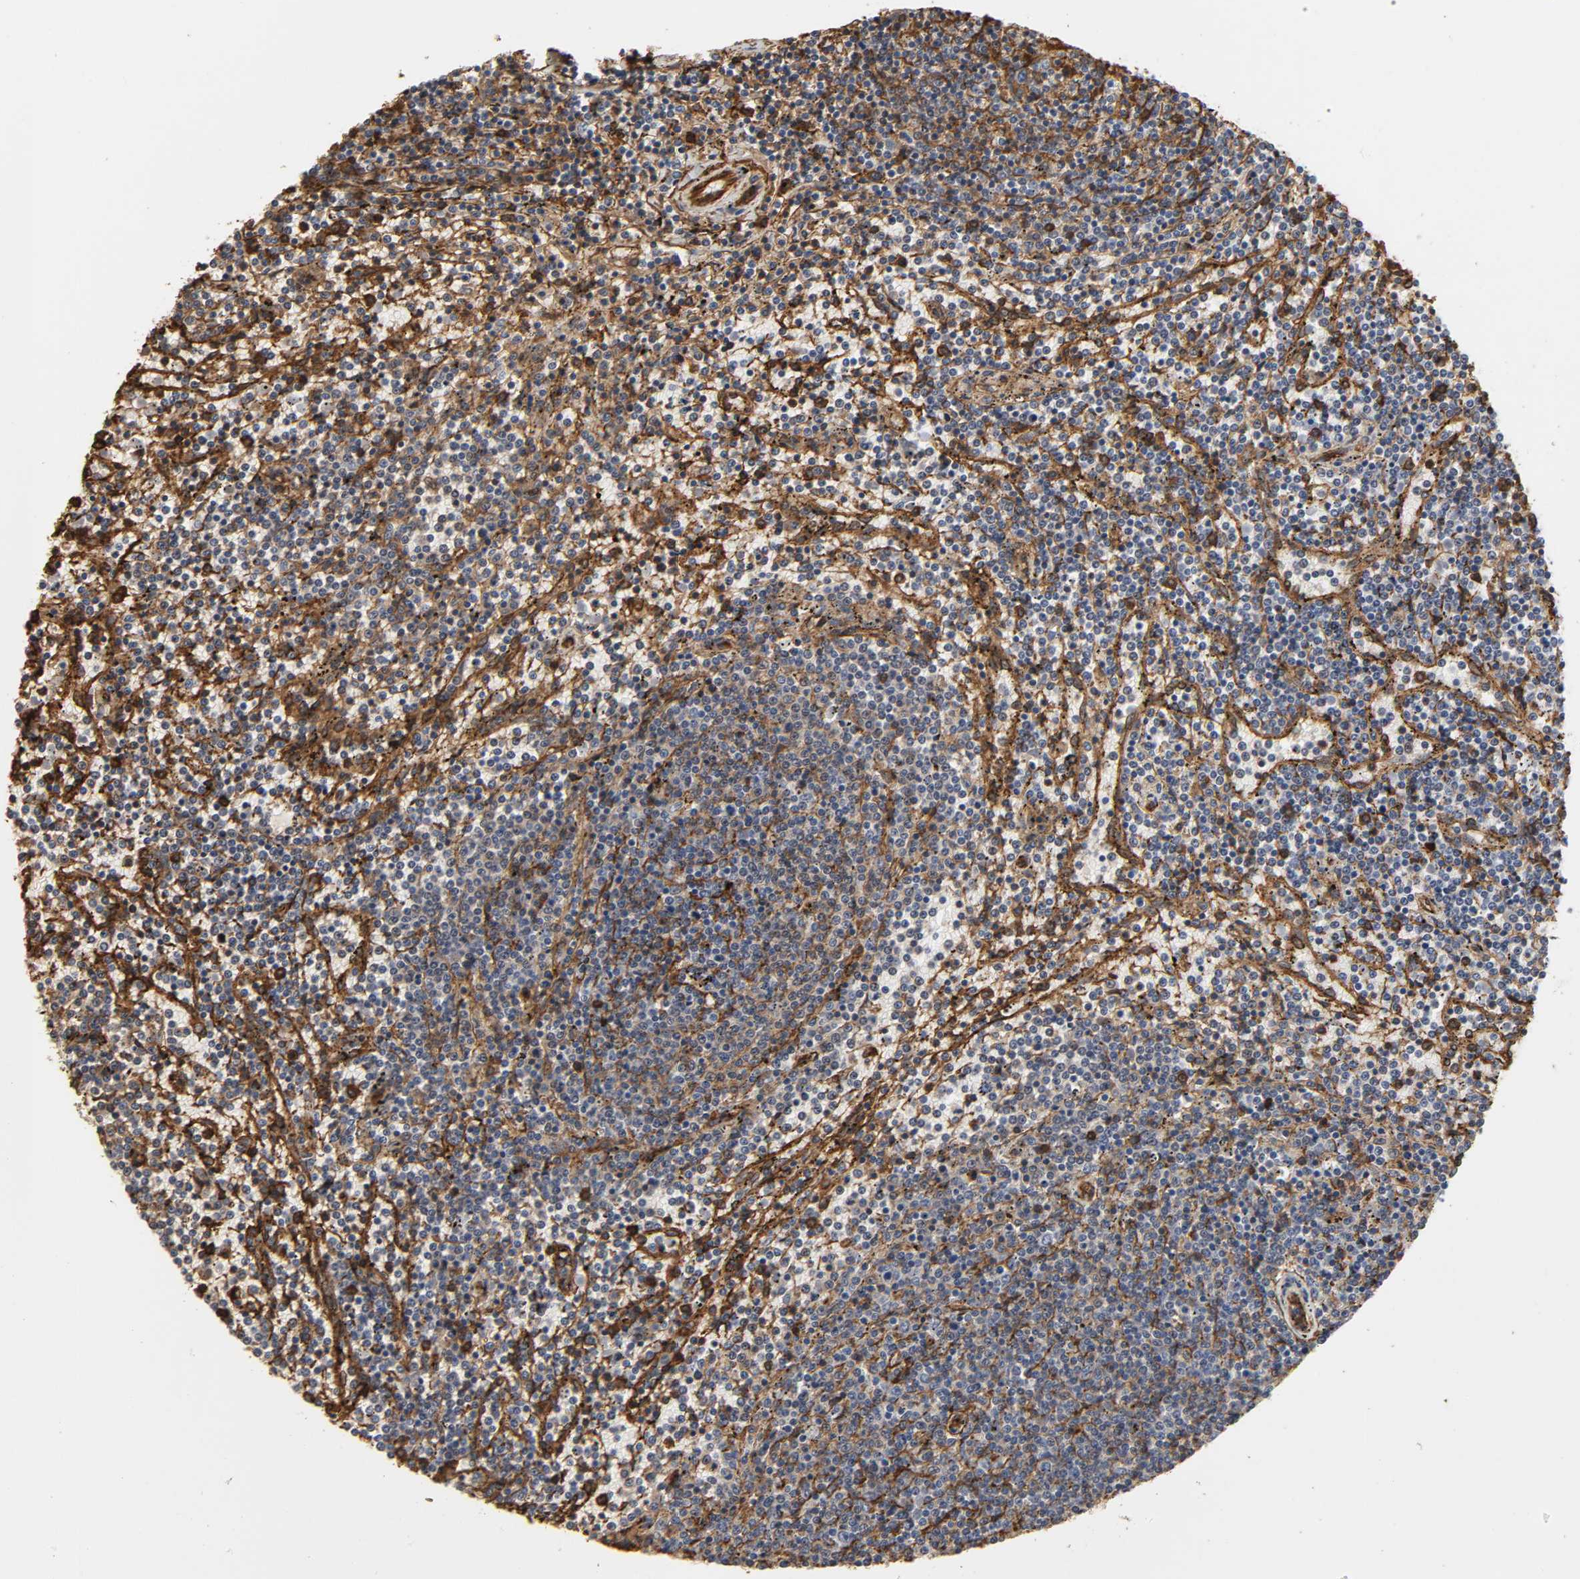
{"staining": {"intensity": "moderate", "quantity": "<25%", "location": "cytoplasmic/membranous"}, "tissue": "lymphoma", "cell_type": "Tumor cells", "image_type": "cancer", "snomed": [{"axis": "morphology", "description": "Malignant lymphoma, non-Hodgkin's type, Low grade"}, {"axis": "topography", "description": "Spleen"}], "caption": "Moderate cytoplasmic/membranous protein positivity is appreciated in about <25% of tumor cells in lymphoma.", "gene": "ANXA2", "patient": {"sex": "female", "age": 50}}